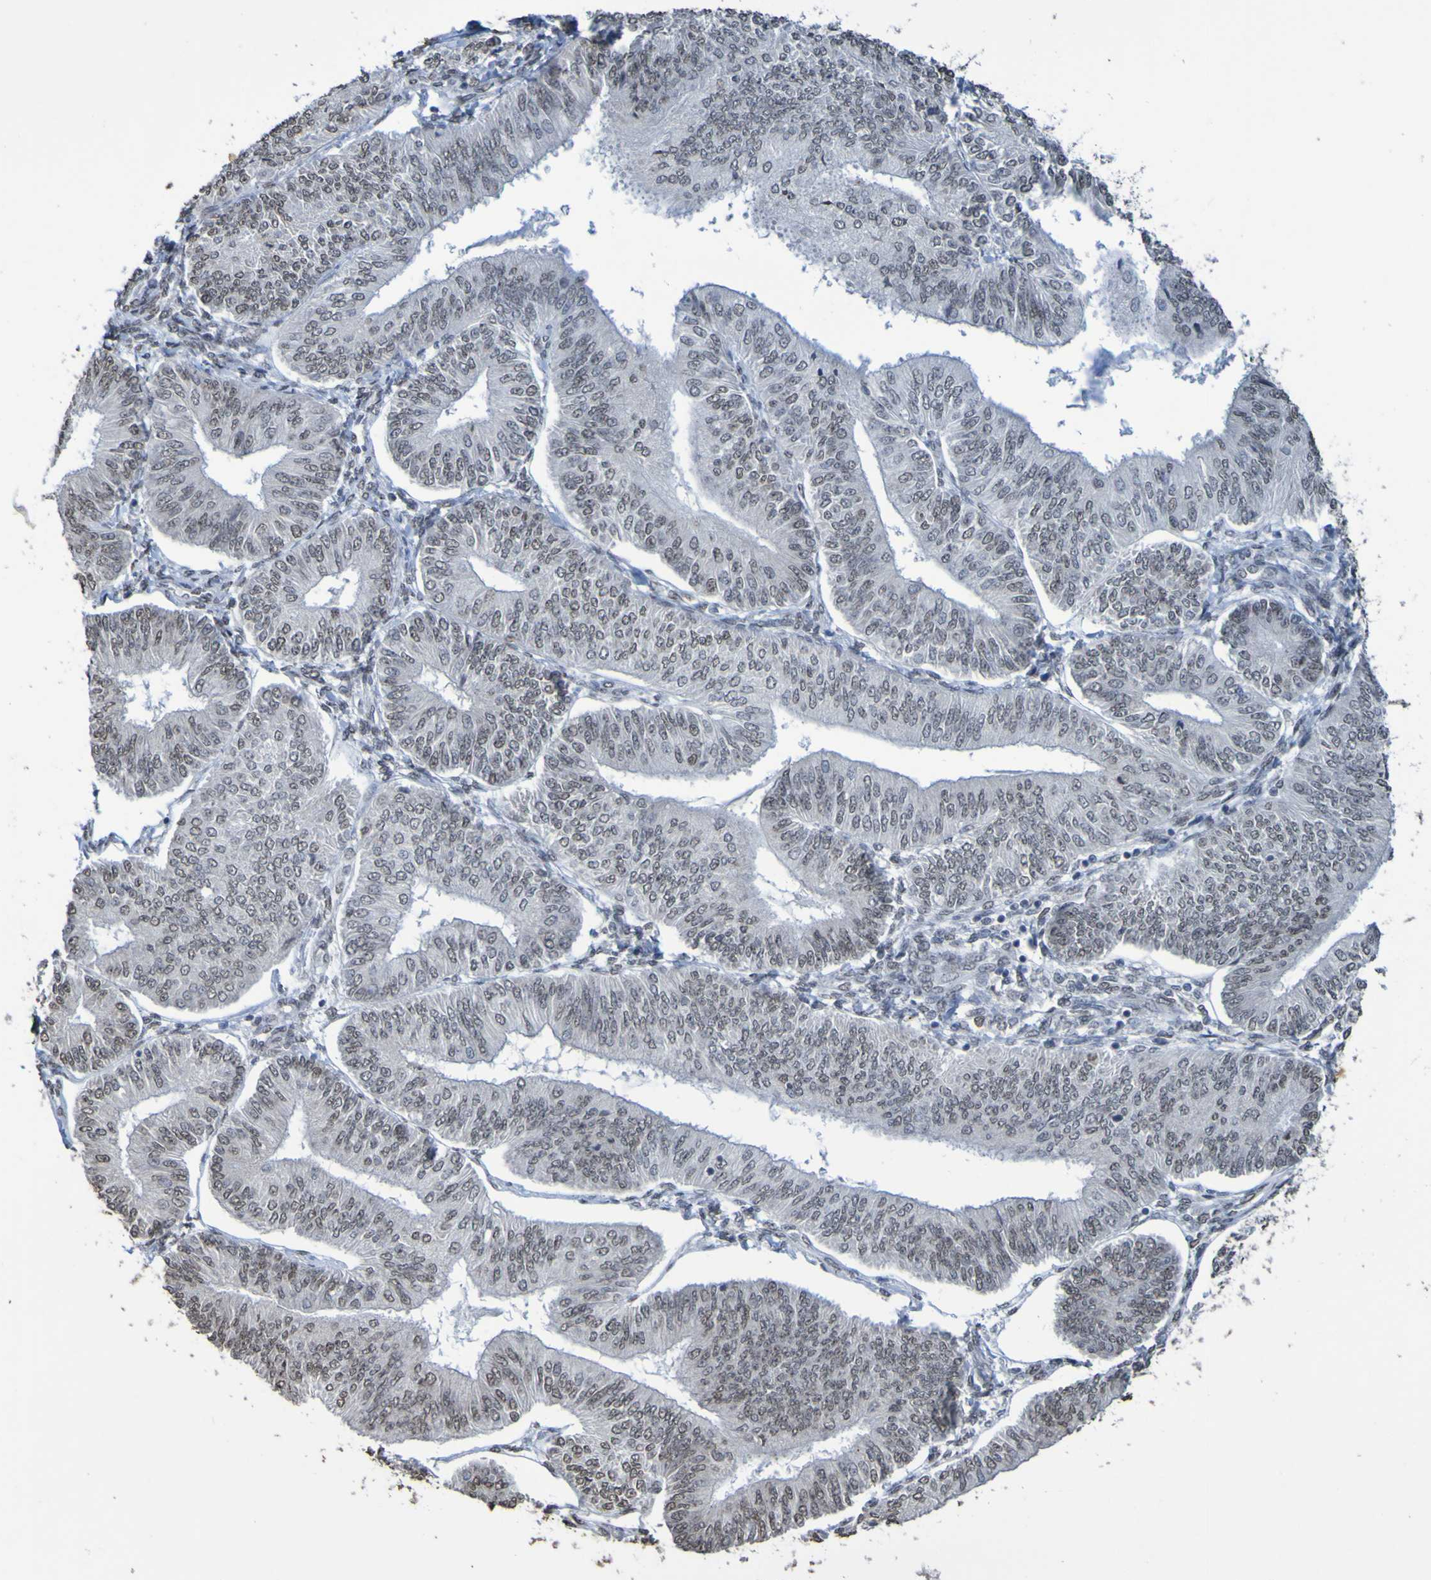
{"staining": {"intensity": "weak", "quantity": ">75%", "location": "nuclear"}, "tissue": "endometrial cancer", "cell_type": "Tumor cells", "image_type": "cancer", "snomed": [{"axis": "morphology", "description": "Adenocarcinoma, NOS"}, {"axis": "topography", "description": "Endometrium"}], "caption": "Human adenocarcinoma (endometrial) stained with a protein marker displays weak staining in tumor cells.", "gene": "ALKBH2", "patient": {"sex": "female", "age": 58}}